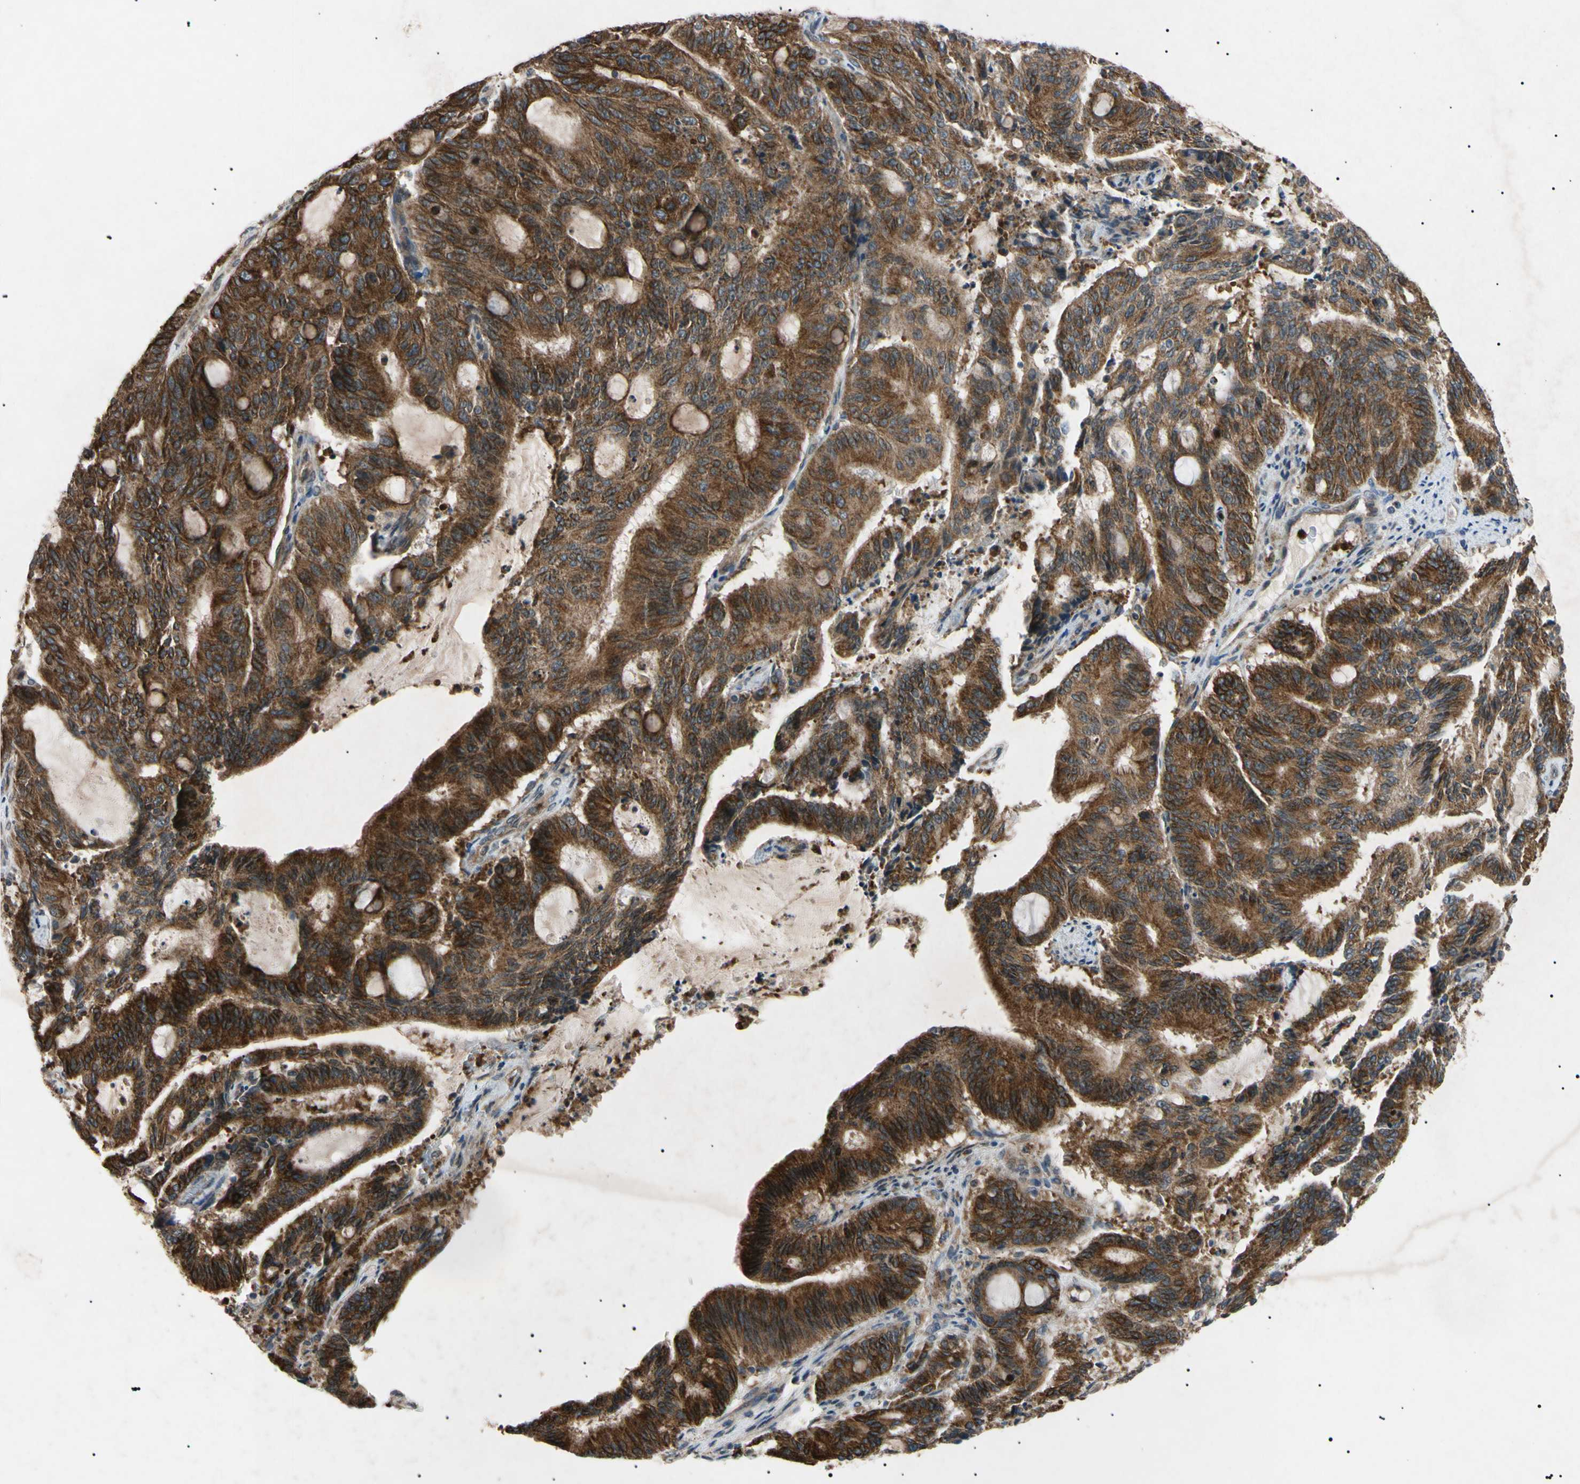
{"staining": {"intensity": "moderate", "quantity": ">75%", "location": "cytoplasmic/membranous,nuclear"}, "tissue": "liver cancer", "cell_type": "Tumor cells", "image_type": "cancer", "snomed": [{"axis": "morphology", "description": "Cholangiocarcinoma"}, {"axis": "topography", "description": "Liver"}], "caption": "Human liver cancer stained with a brown dye shows moderate cytoplasmic/membranous and nuclear positive positivity in about >75% of tumor cells.", "gene": "TUBB4A", "patient": {"sex": "female", "age": 73}}